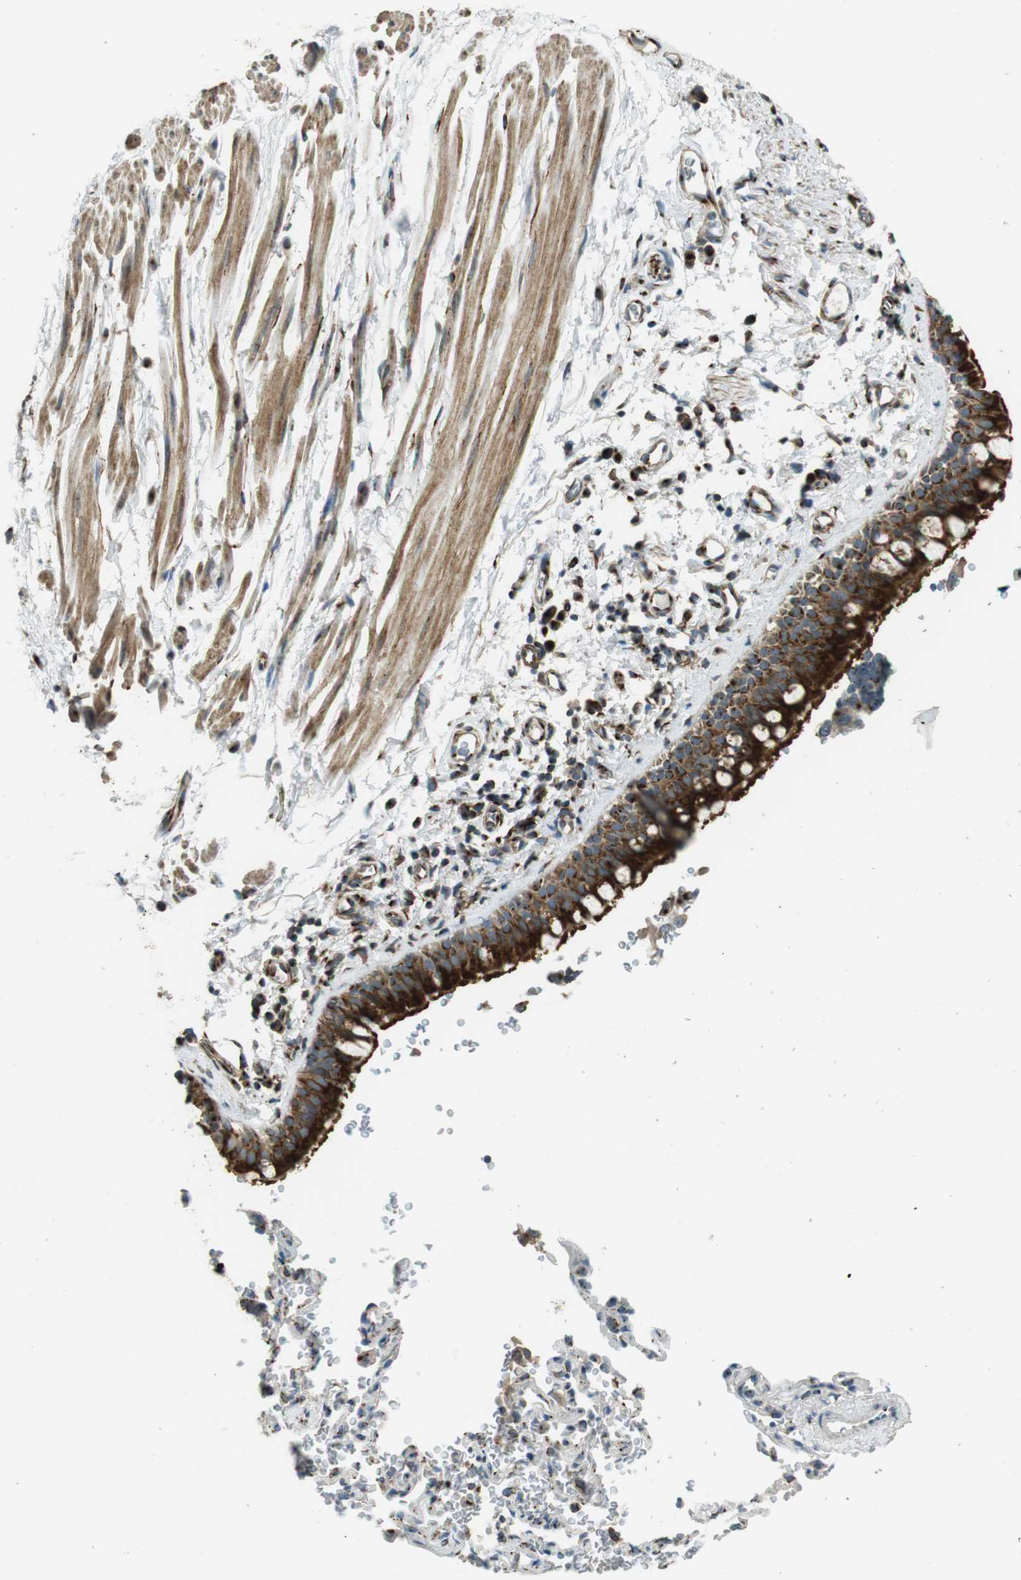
{"staining": {"intensity": "strong", "quantity": ">75%", "location": "cytoplasmic/membranous"}, "tissue": "bronchus", "cell_type": "Respiratory epithelial cells", "image_type": "normal", "snomed": [{"axis": "morphology", "description": "Normal tissue, NOS"}, {"axis": "morphology", "description": "Malignant melanoma, Metastatic site"}, {"axis": "topography", "description": "Bronchus"}, {"axis": "topography", "description": "Lung"}], "caption": "Human bronchus stained for a protein (brown) shows strong cytoplasmic/membranous positive expression in about >75% of respiratory epithelial cells.", "gene": "TMEM115", "patient": {"sex": "male", "age": 64}}